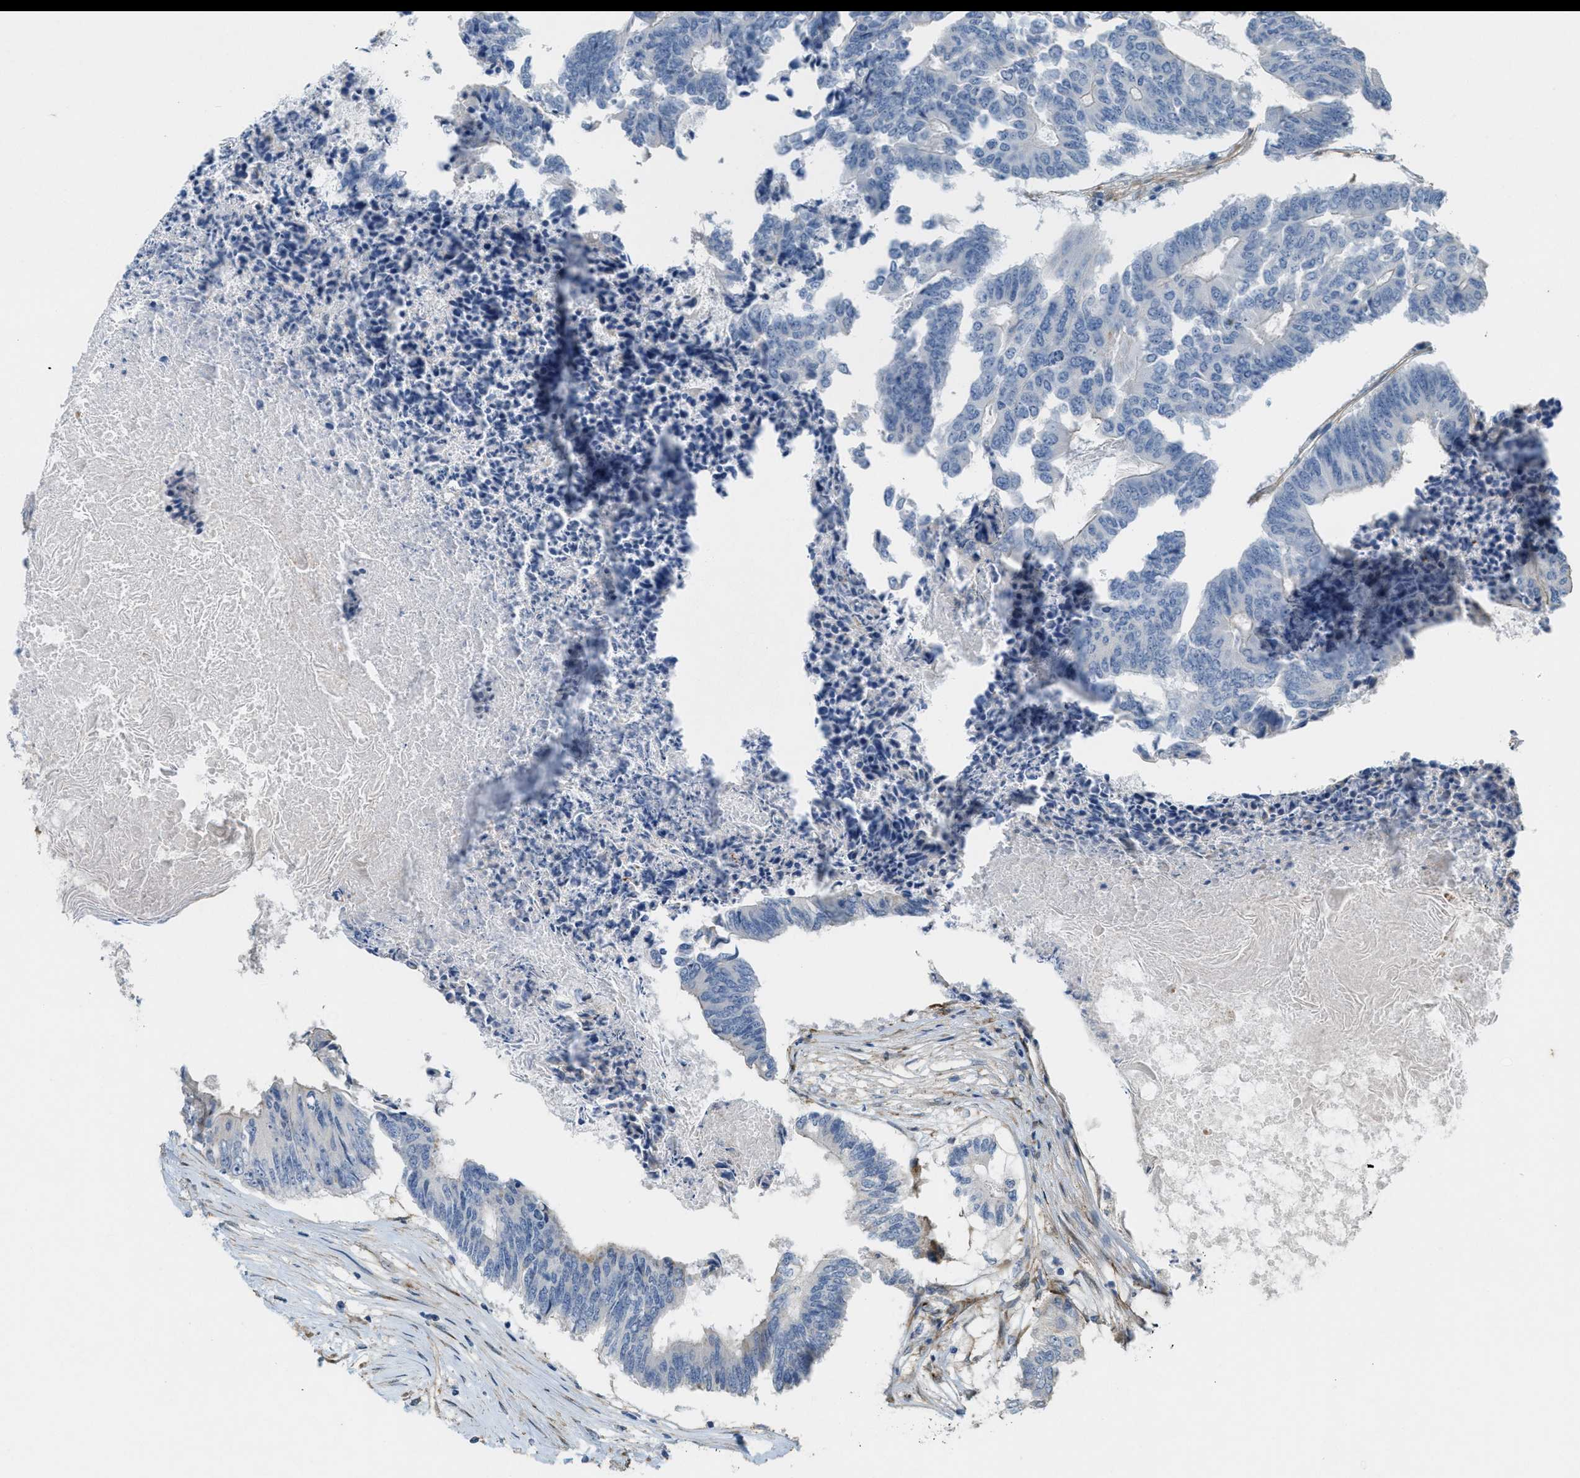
{"staining": {"intensity": "negative", "quantity": "none", "location": "none"}, "tissue": "colorectal cancer", "cell_type": "Tumor cells", "image_type": "cancer", "snomed": [{"axis": "morphology", "description": "Adenocarcinoma, NOS"}, {"axis": "topography", "description": "Rectum"}], "caption": "A micrograph of colorectal adenocarcinoma stained for a protein demonstrates no brown staining in tumor cells.", "gene": "ADCY5", "patient": {"sex": "male", "age": 63}}